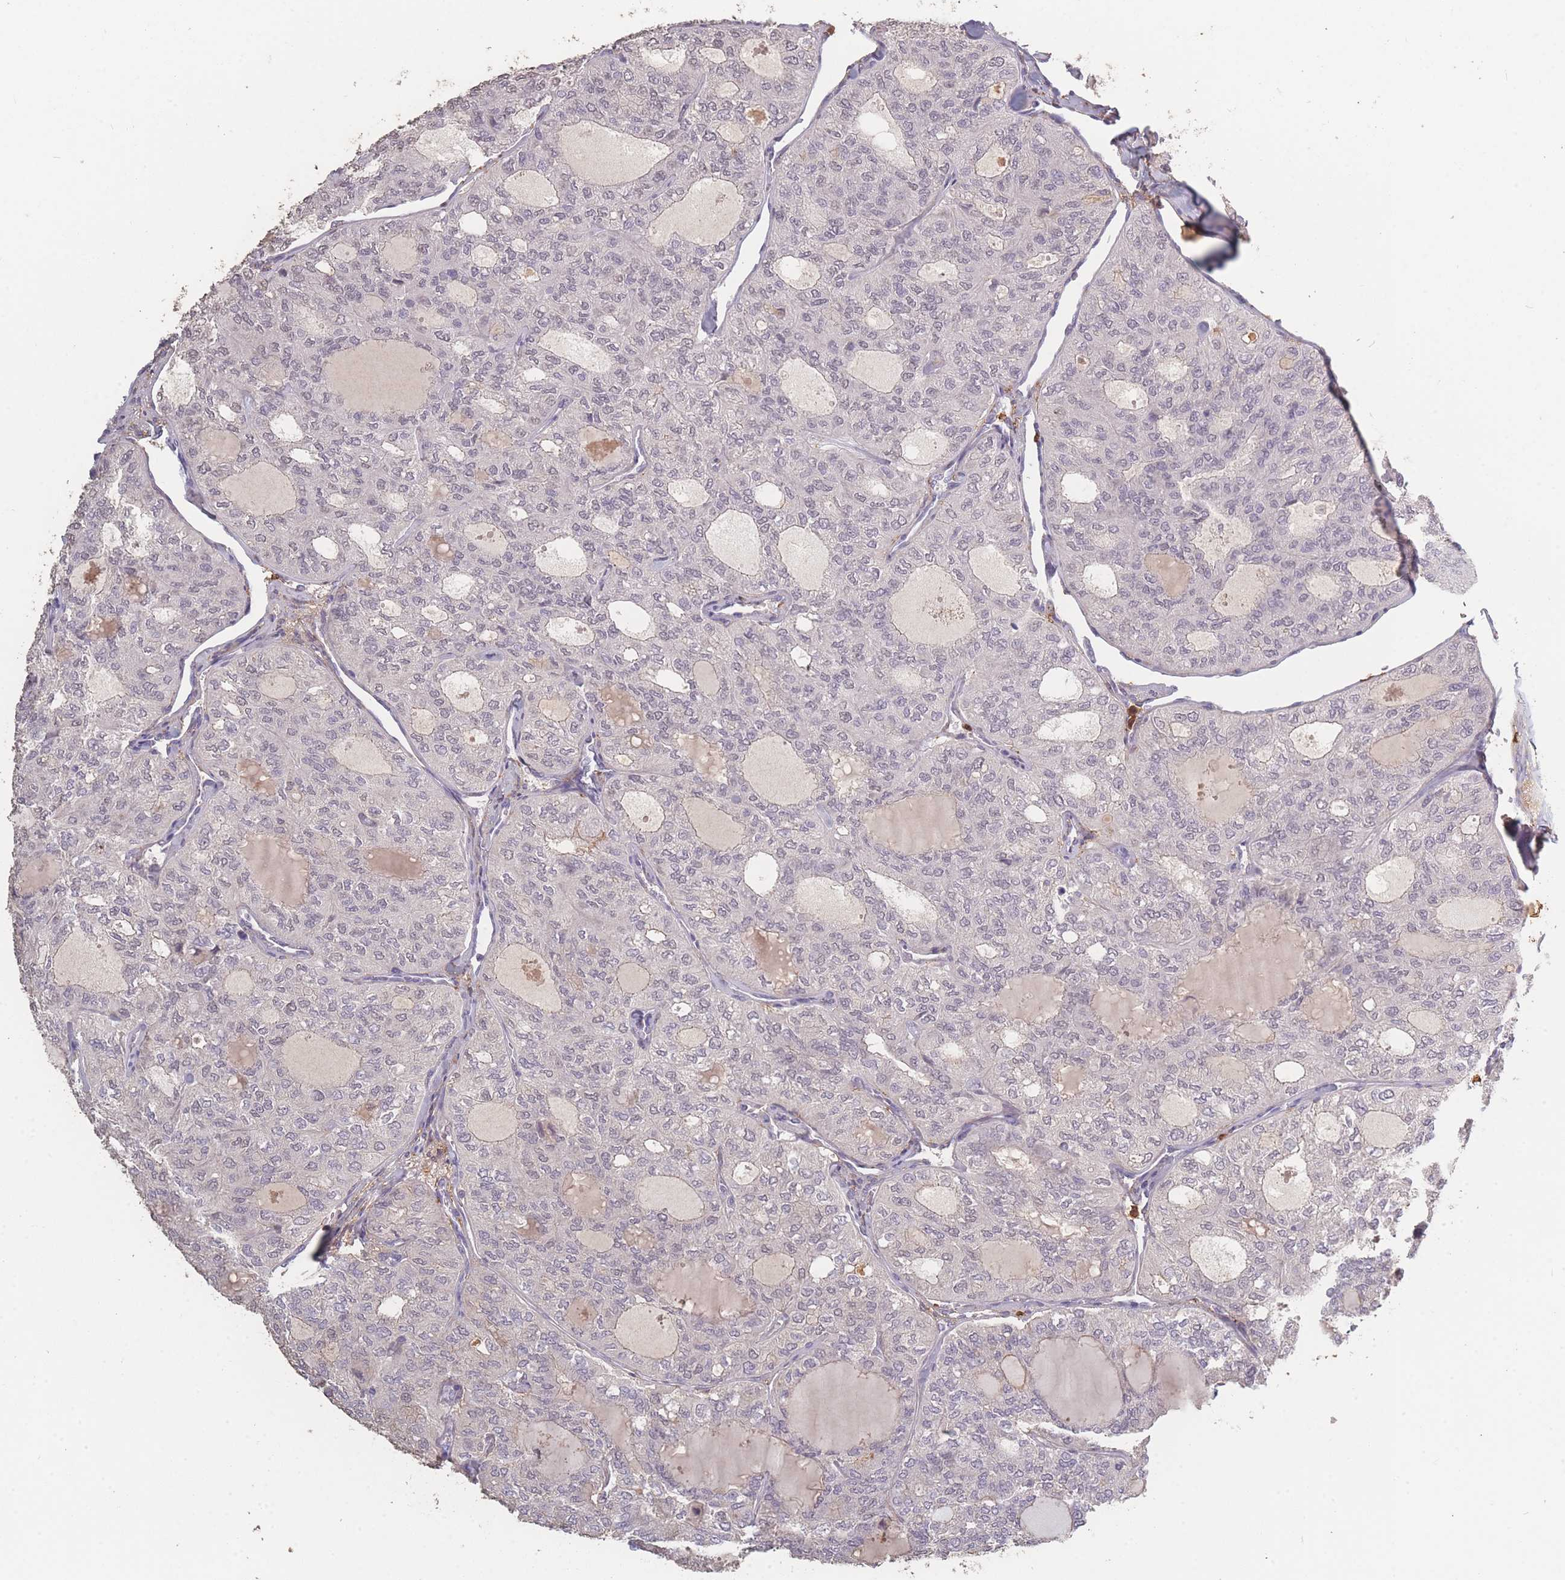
{"staining": {"intensity": "negative", "quantity": "none", "location": "none"}, "tissue": "thyroid cancer", "cell_type": "Tumor cells", "image_type": "cancer", "snomed": [{"axis": "morphology", "description": "Follicular adenoma carcinoma, NOS"}, {"axis": "topography", "description": "Thyroid gland"}], "caption": "IHC photomicrograph of neoplastic tissue: thyroid follicular adenoma carcinoma stained with DAB exhibits no significant protein positivity in tumor cells. Nuclei are stained in blue.", "gene": "BST1", "patient": {"sex": "male", "age": 75}}